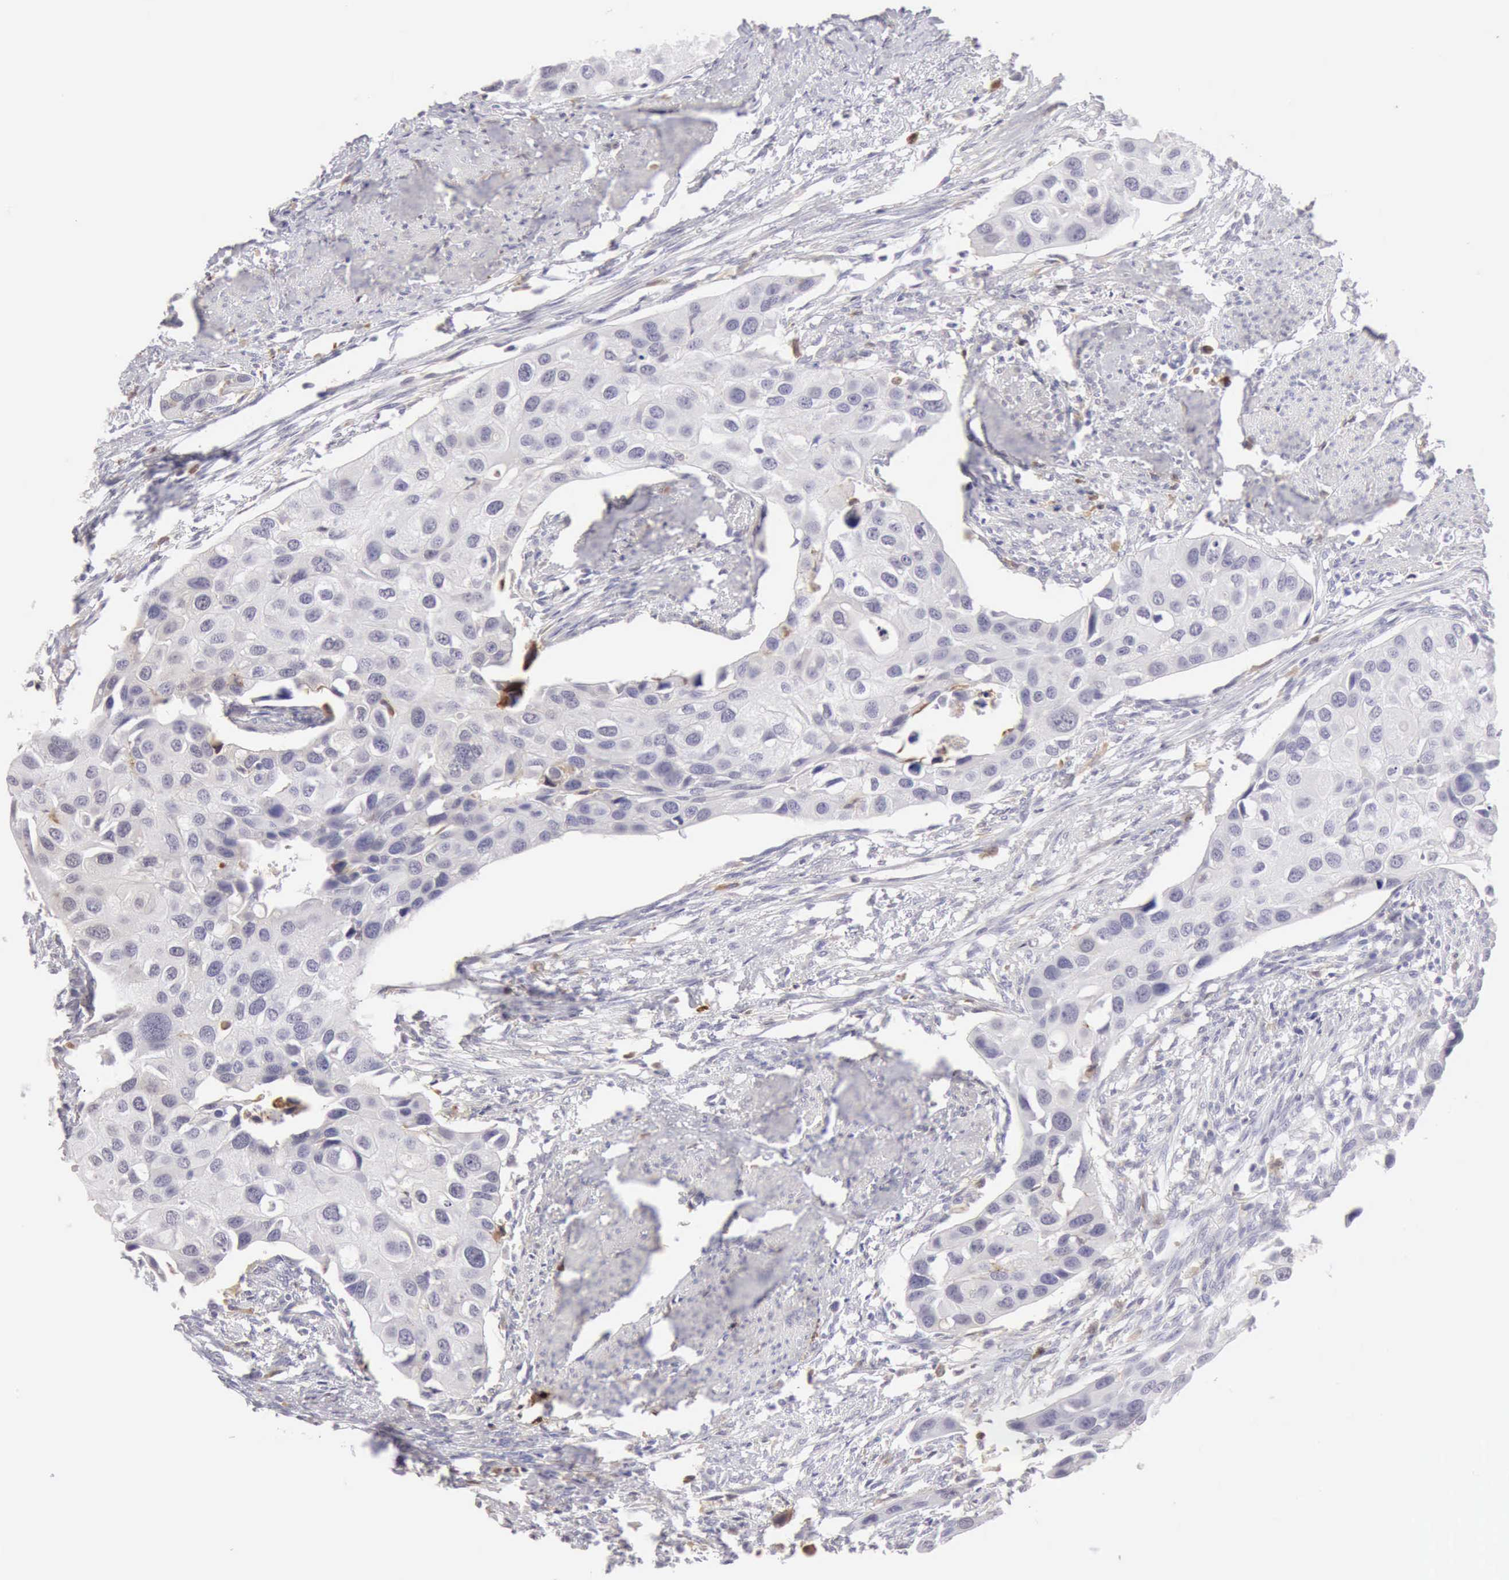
{"staining": {"intensity": "negative", "quantity": "none", "location": "none"}, "tissue": "urothelial cancer", "cell_type": "Tumor cells", "image_type": "cancer", "snomed": [{"axis": "morphology", "description": "Urothelial carcinoma, High grade"}, {"axis": "topography", "description": "Urinary bladder"}], "caption": "Immunohistochemical staining of human high-grade urothelial carcinoma reveals no significant positivity in tumor cells.", "gene": "RNASE1", "patient": {"sex": "male", "age": 55}}